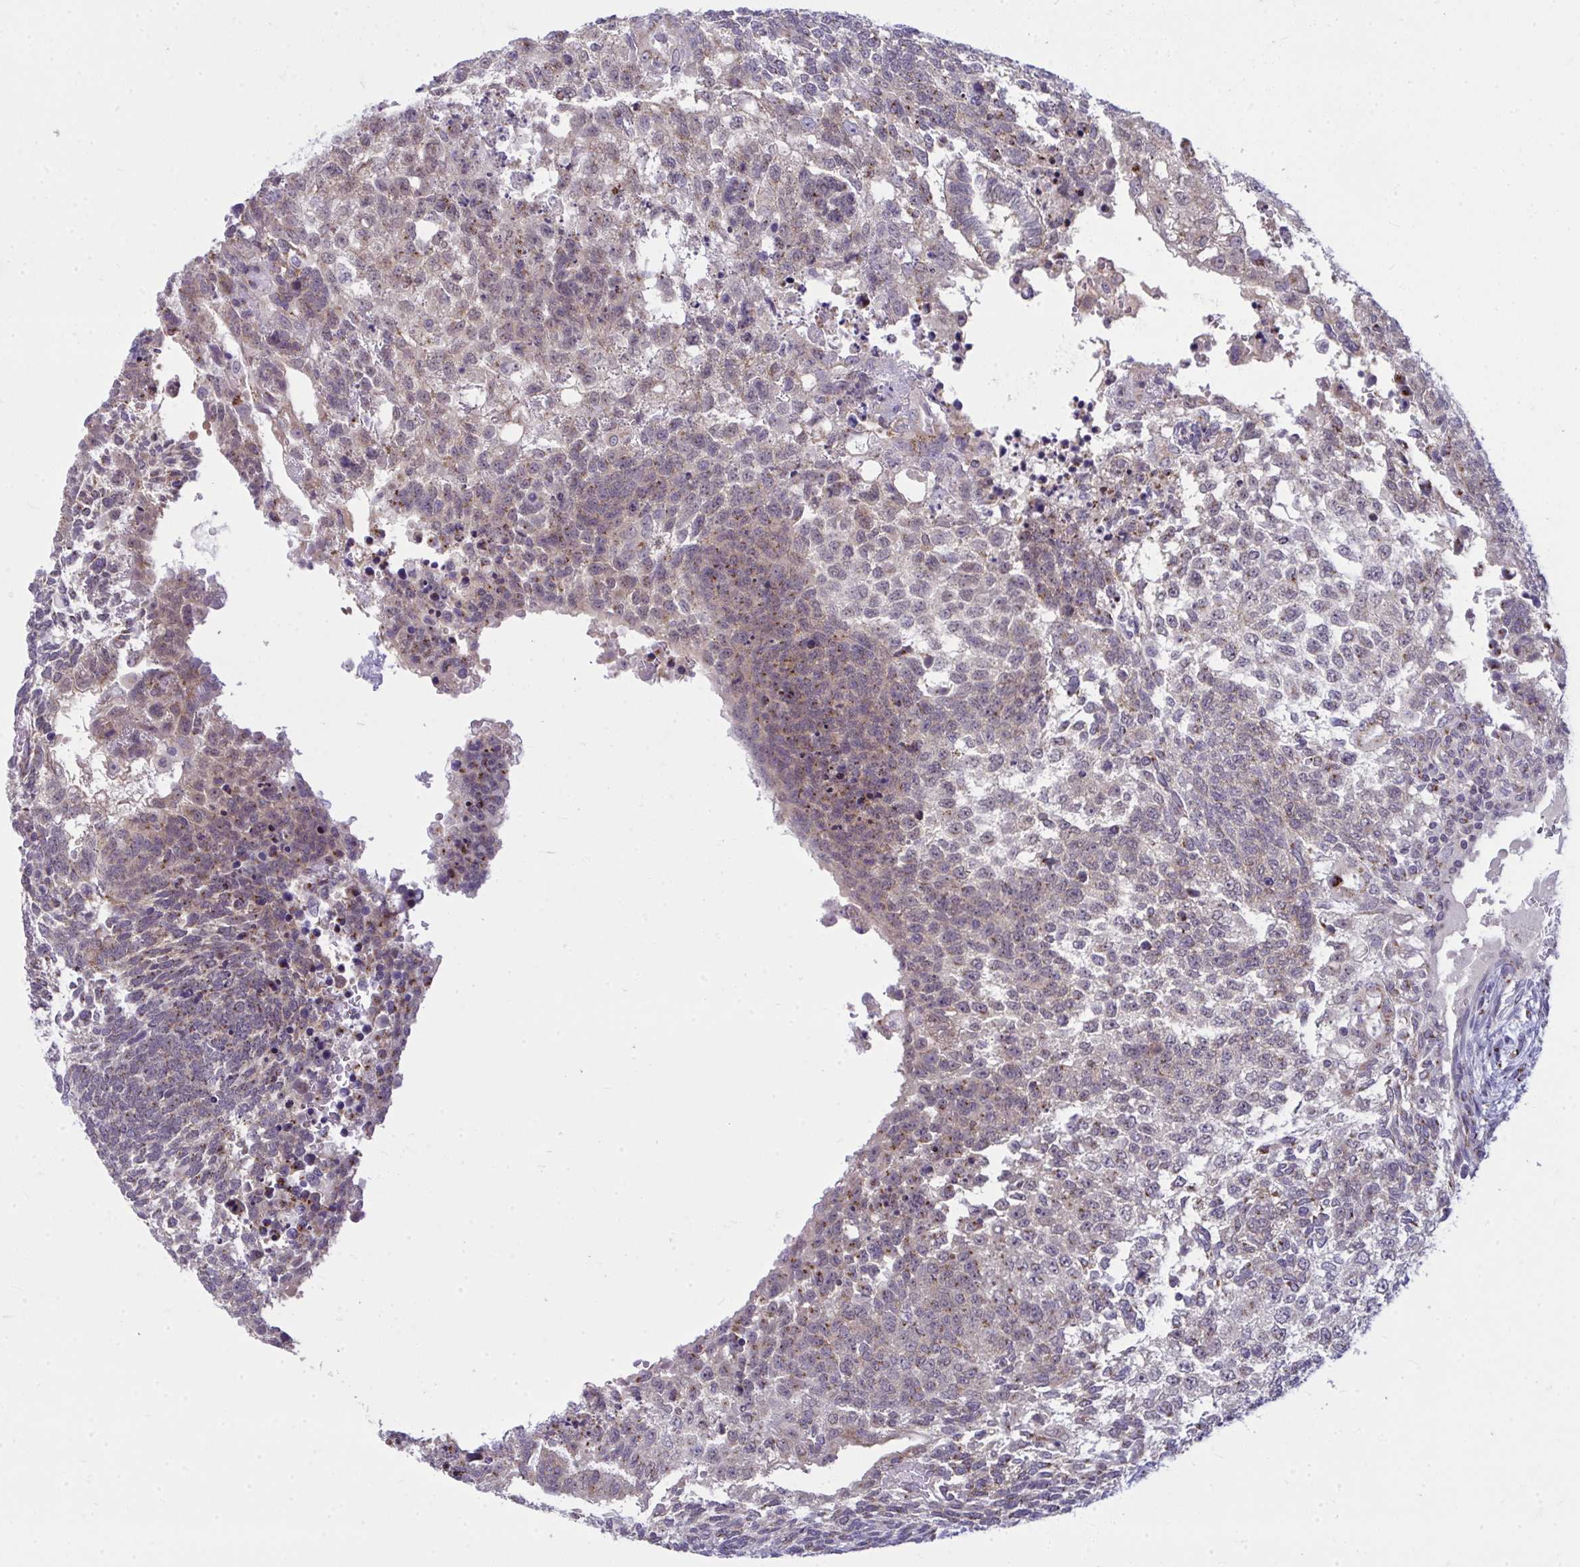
{"staining": {"intensity": "weak", "quantity": "25%-75%", "location": "cytoplasmic/membranous"}, "tissue": "testis cancer", "cell_type": "Tumor cells", "image_type": "cancer", "snomed": [{"axis": "morphology", "description": "Carcinoma, Embryonal, NOS"}, {"axis": "topography", "description": "Testis"}], "caption": "An immunohistochemistry histopathology image of tumor tissue is shown. Protein staining in brown highlights weak cytoplasmic/membranous positivity in embryonal carcinoma (testis) within tumor cells.", "gene": "DTX4", "patient": {"sex": "male", "age": 23}}